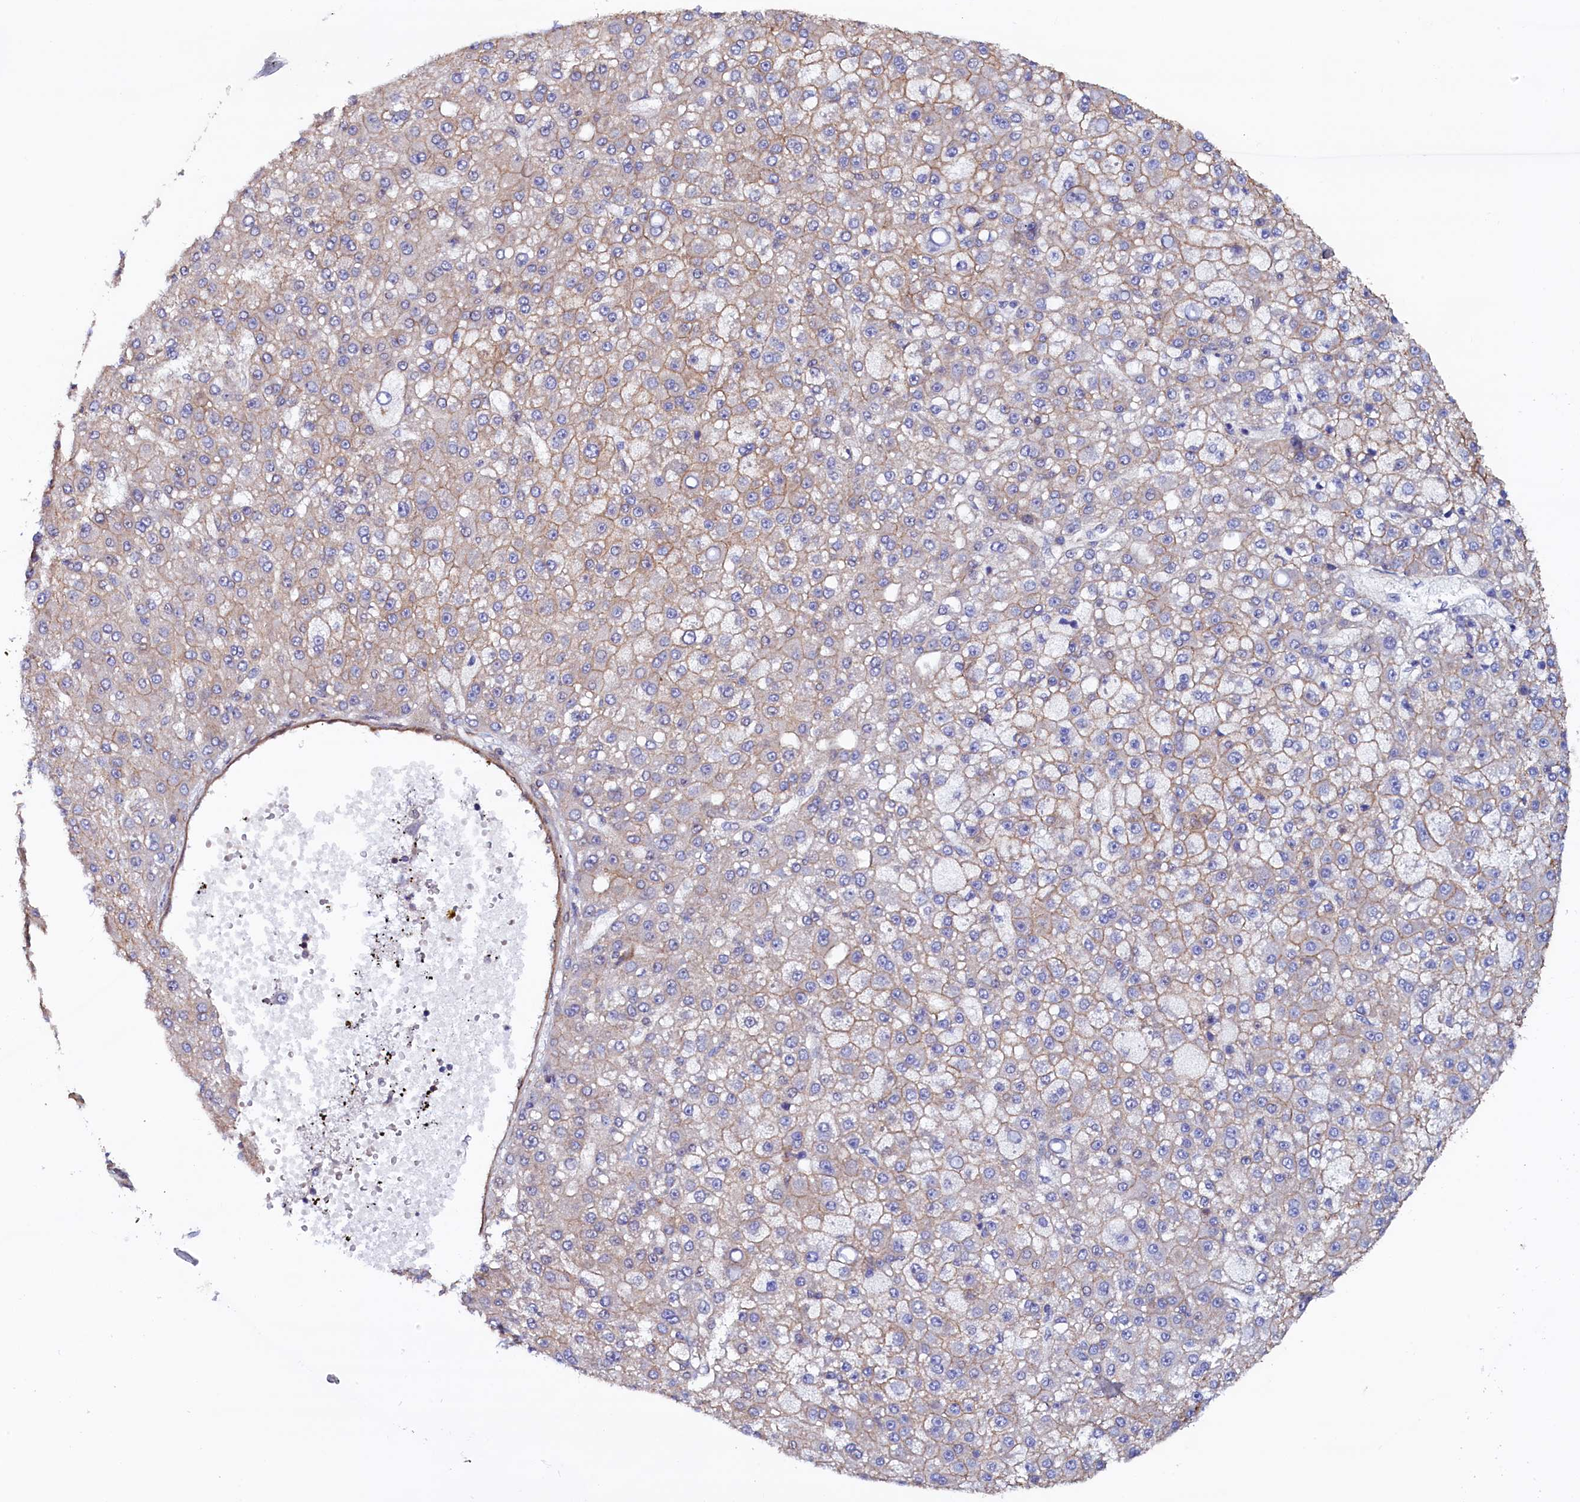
{"staining": {"intensity": "weak", "quantity": "25%-75%", "location": "cytoplasmic/membranous"}, "tissue": "liver cancer", "cell_type": "Tumor cells", "image_type": "cancer", "snomed": [{"axis": "morphology", "description": "Carcinoma, Hepatocellular, NOS"}, {"axis": "topography", "description": "Liver"}], "caption": "Human liver hepatocellular carcinoma stained with a protein marker shows weak staining in tumor cells.", "gene": "ATXN2L", "patient": {"sex": "male", "age": 67}}